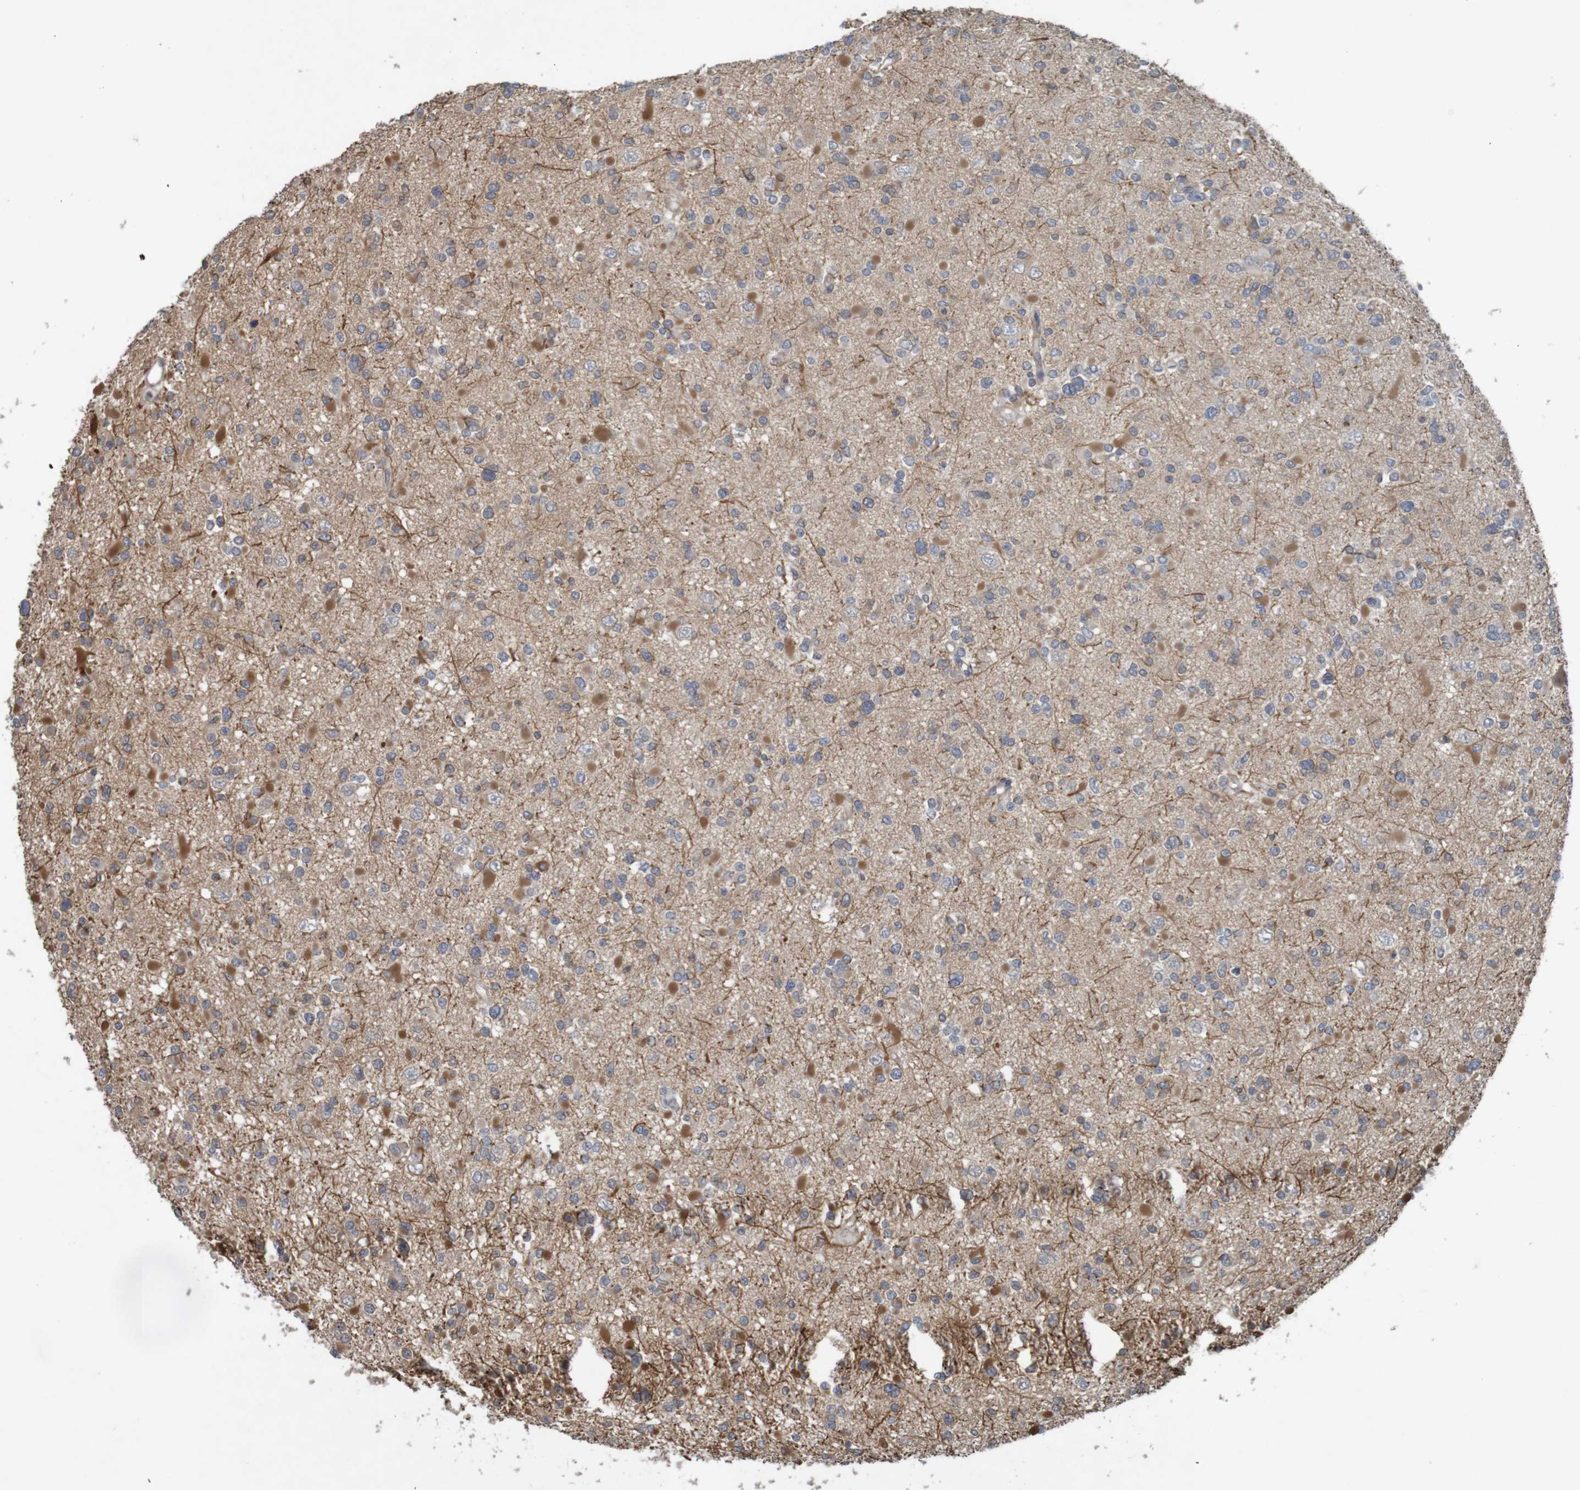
{"staining": {"intensity": "negative", "quantity": "none", "location": "none"}, "tissue": "glioma", "cell_type": "Tumor cells", "image_type": "cancer", "snomed": [{"axis": "morphology", "description": "Glioma, malignant, Low grade"}, {"axis": "topography", "description": "Brain"}], "caption": "The photomicrograph demonstrates no staining of tumor cells in malignant low-grade glioma.", "gene": "ARHGEF11", "patient": {"sex": "female", "age": 22}}